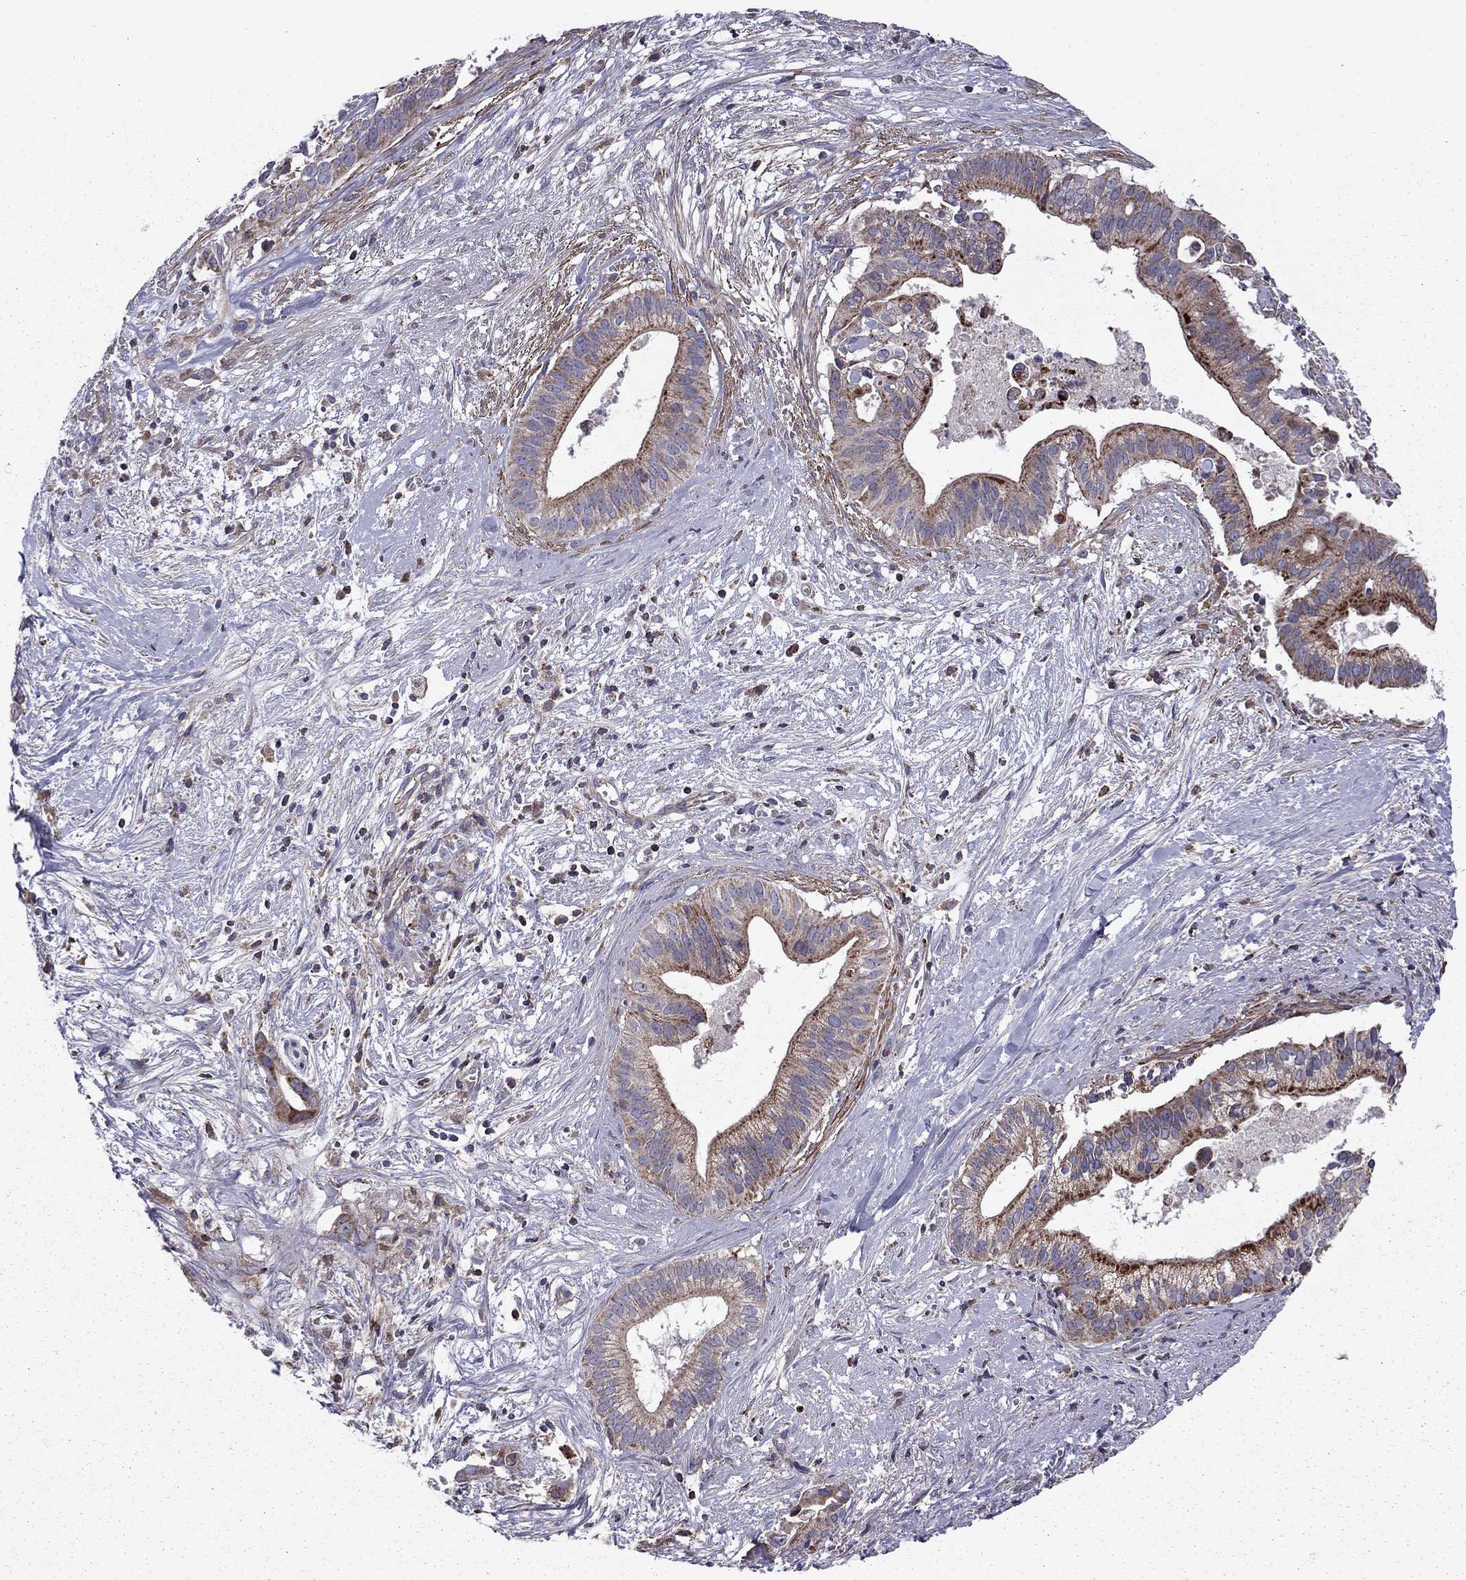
{"staining": {"intensity": "strong", "quantity": "<25%", "location": "cytoplasmic/membranous"}, "tissue": "pancreatic cancer", "cell_type": "Tumor cells", "image_type": "cancer", "snomed": [{"axis": "morphology", "description": "Adenocarcinoma, NOS"}, {"axis": "topography", "description": "Pancreas"}], "caption": "Pancreatic cancer (adenocarcinoma) stained with IHC shows strong cytoplasmic/membranous expression in about <25% of tumor cells.", "gene": "ALG6", "patient": {"sex": "male", "age": 61}}